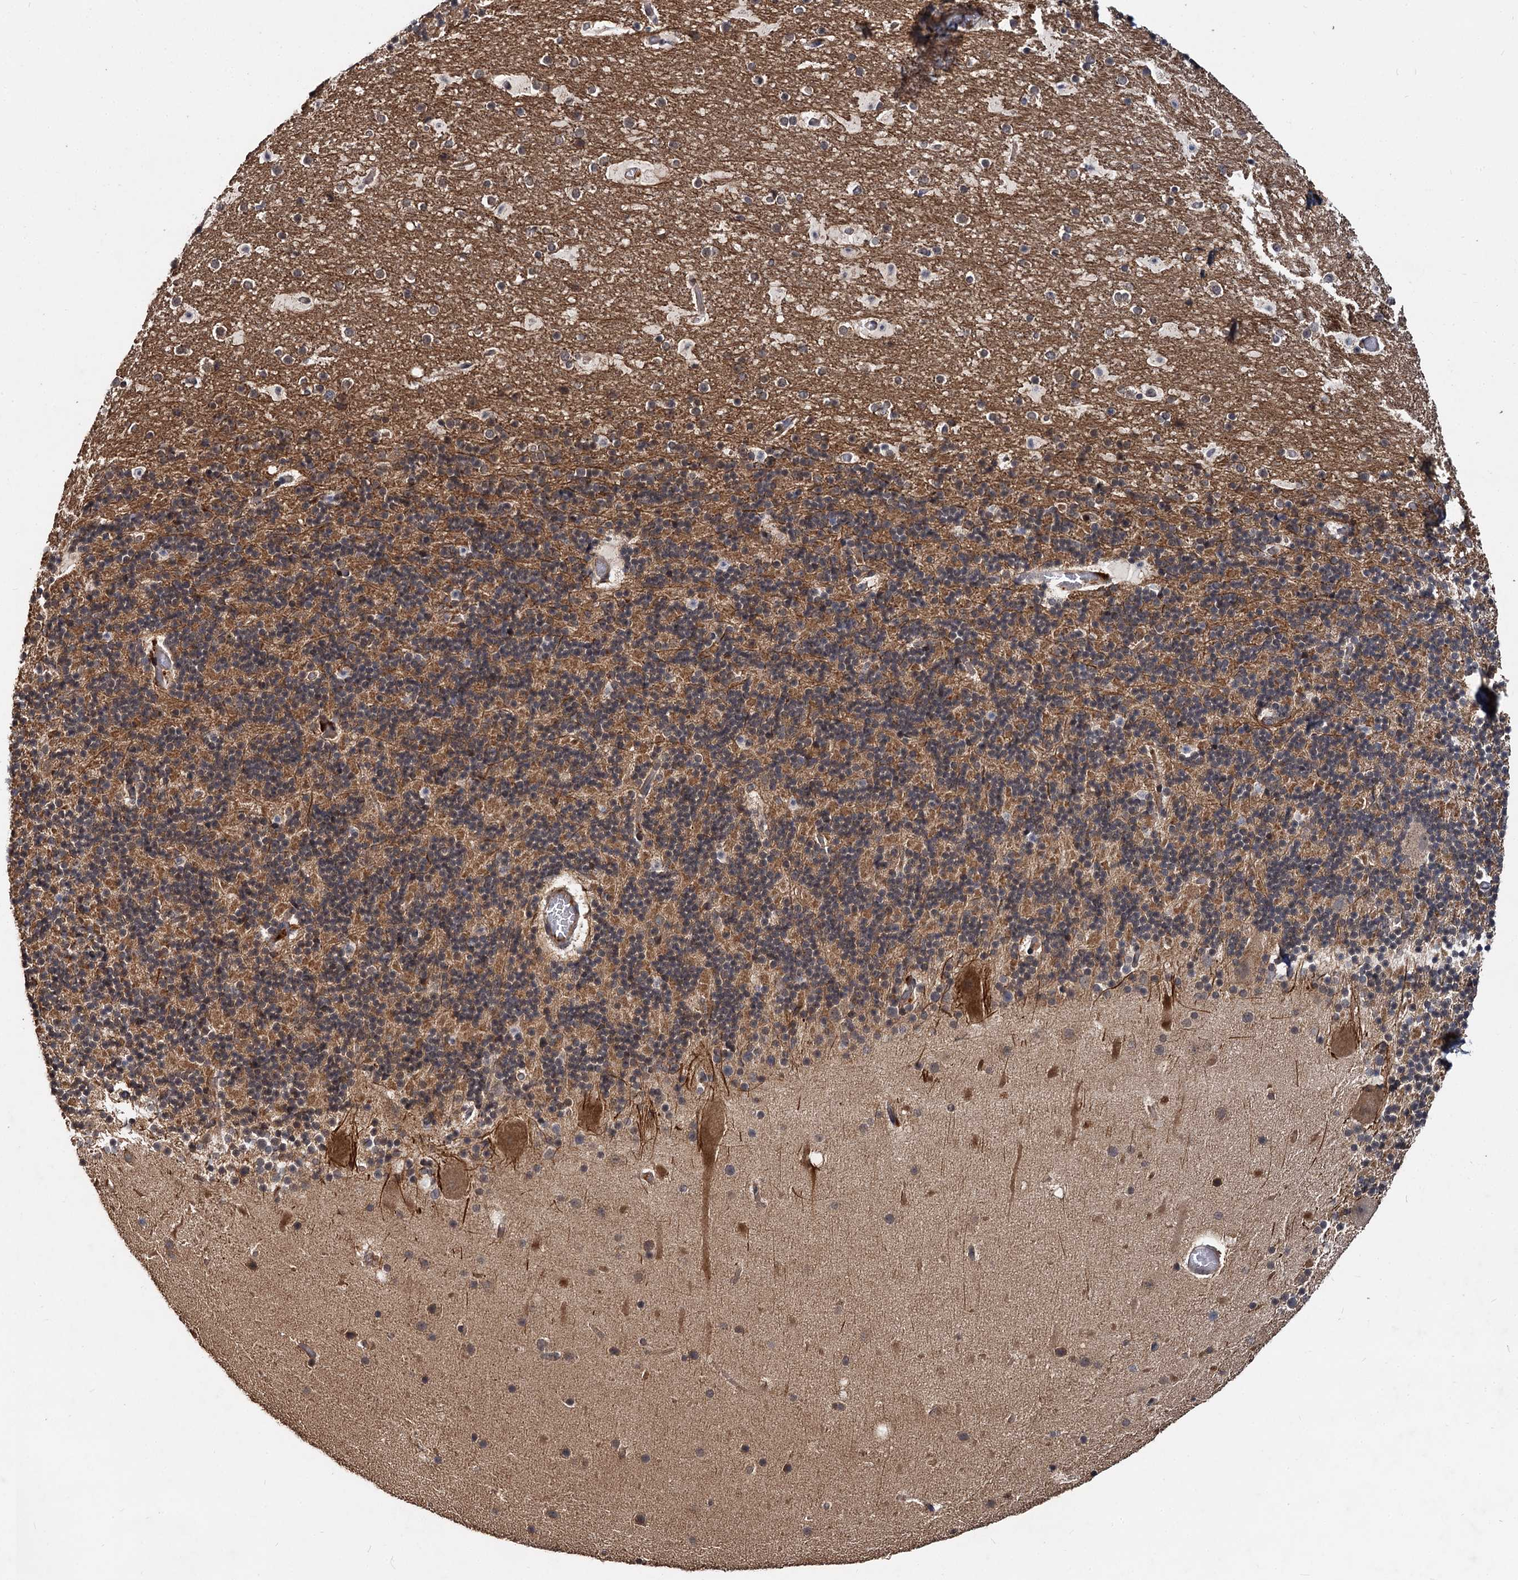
{"staining": {"intensity": "moderate", "quantity": ">75%", "location": "cytoplasmic/membranous"}, "tissue": "cerebellum", "cell_type": "Cells in granular layer", "image_type": "normal", "snomed": [{"axis": "morphology", "description": "Normal tissue, NOS"}, {"axis": "topography", "description": "Cerebellum"}], "caption": "There is medium levels of moderate cytoplasmic/membranous positivity in cells in granular layer of normal cerebellum, as demonstrated by immunohistochemical staining (brown color).", "gene": "MBD6", "patient": {"sex": "male", "age": 57}}